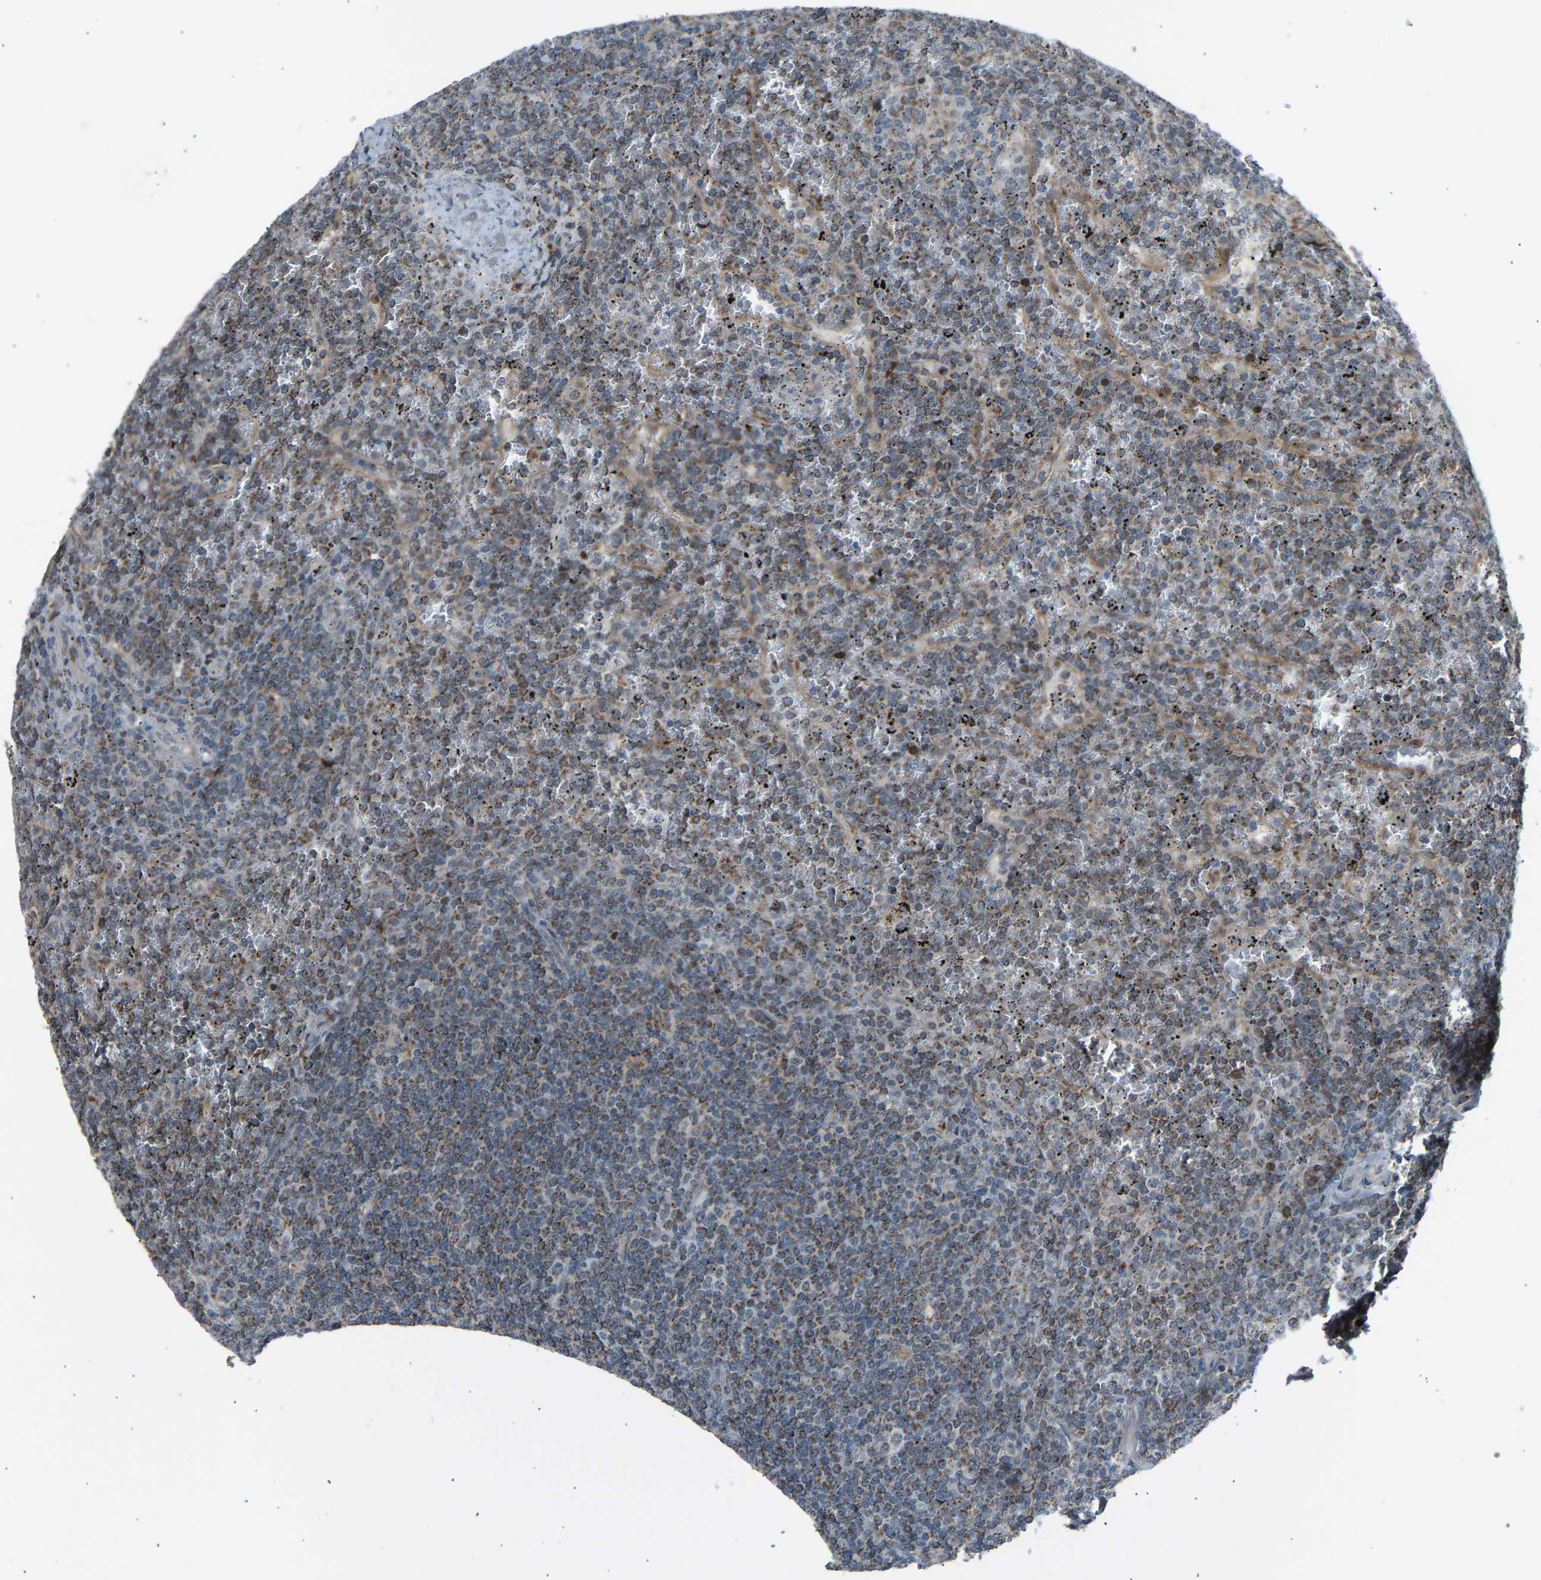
{"staining": {"intensity": "weak", "quantity": ">75%", "location": "cytoplasmic/membranous"}, "tissue": "lymphoma", "cell_type": "Tumor cells", "image_type": "cancer", "snomed": [{"axis": "morphology", "description": "Malignant lymphoma, non-Hodgkin's type, Low grade"}, {"axis": "topography", "description": "Spleen"}], "caption": "IHC (DAB) staining of lymphoma shows weak cytoplasmic/membranous protein expression in about >75% of tumor cells. (DAB IHC, brown staining for protein, blue staining for nuclei).", "gene": "VPS41", "patient": {"sex": "female", "age": 19}}